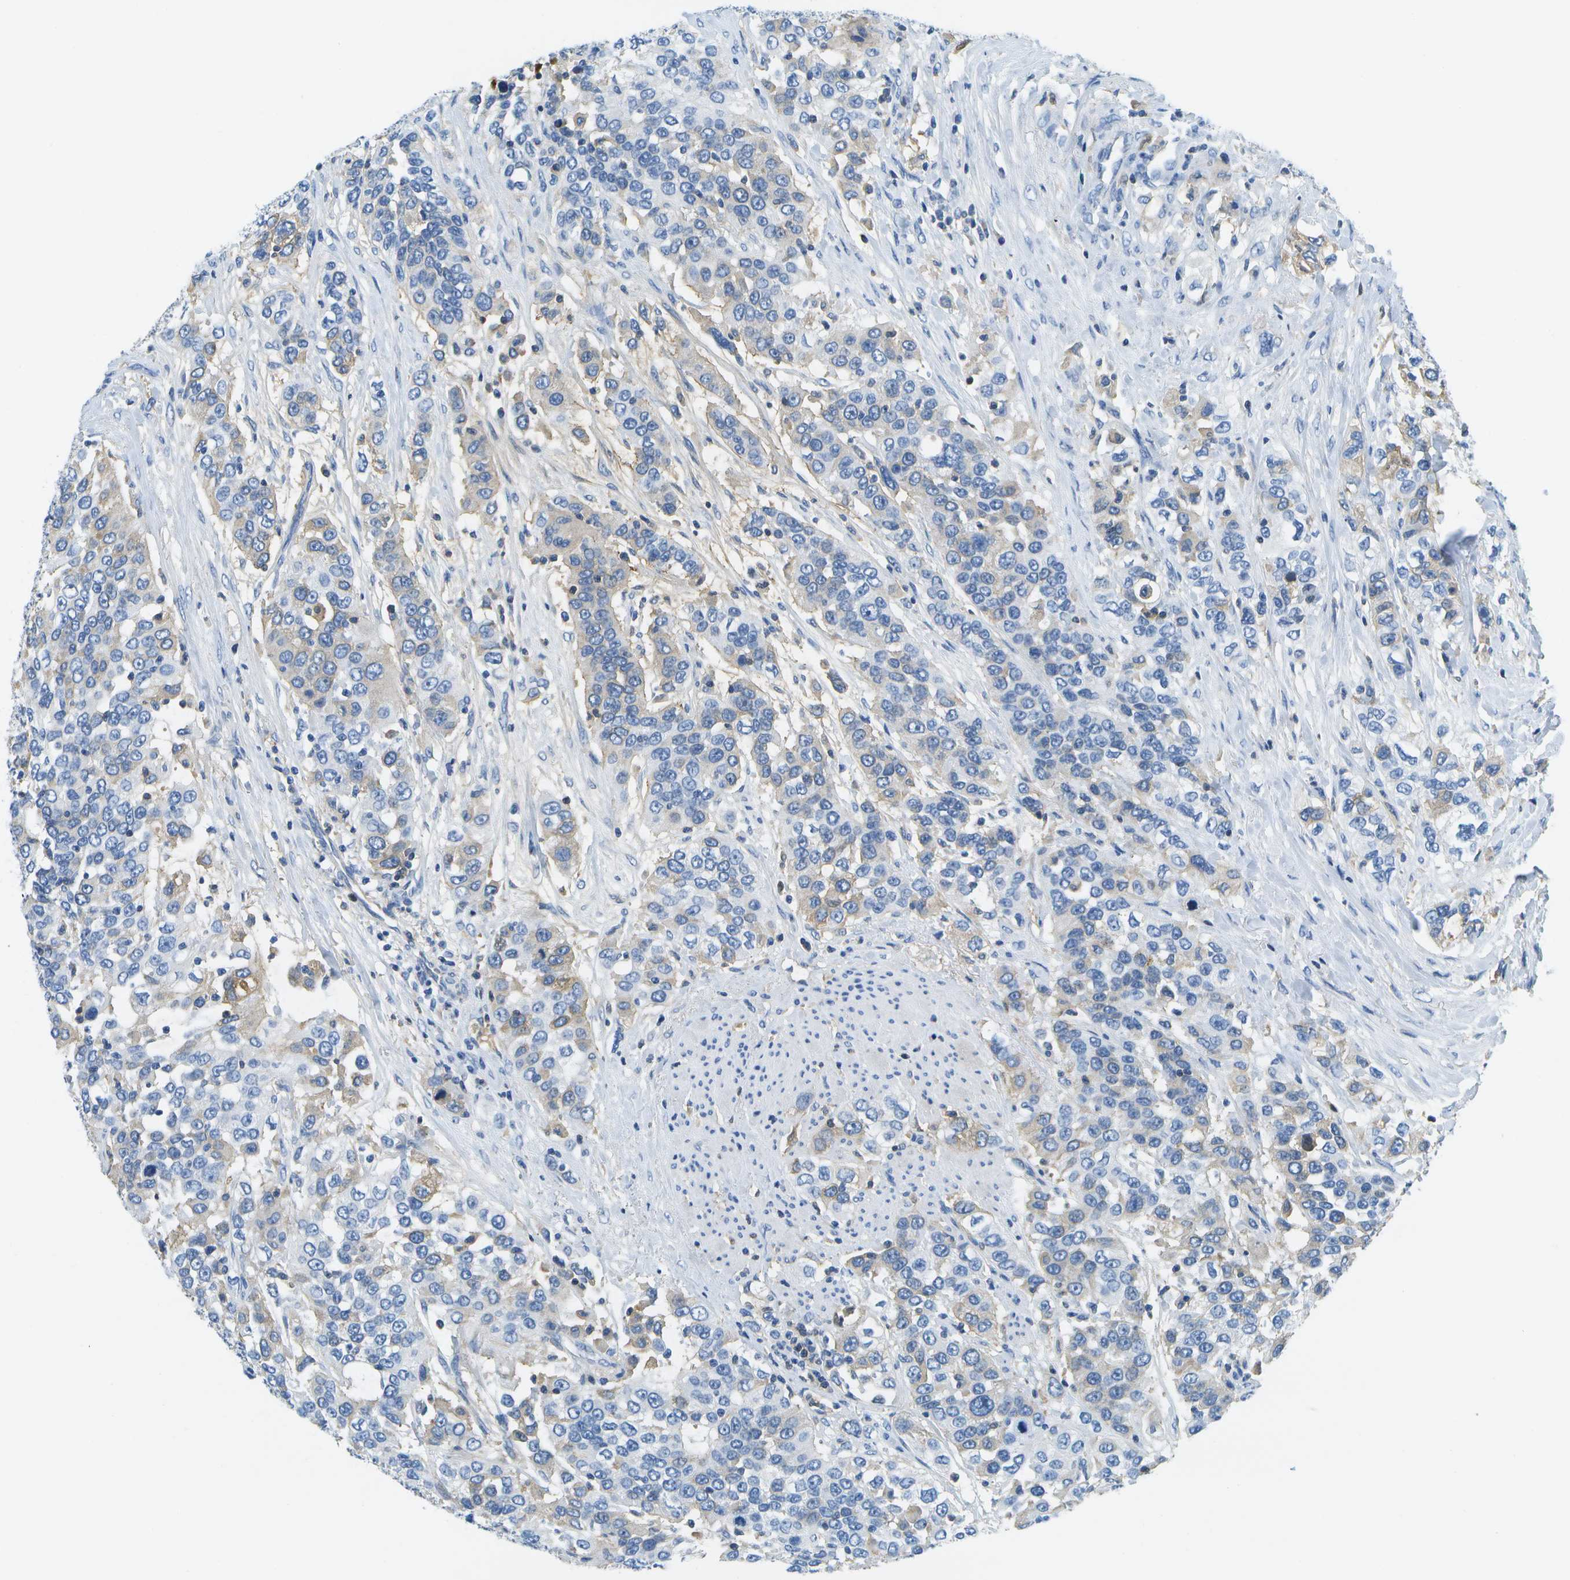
{"staining": {"intensity": "weak", "quantity": "<25%", "location": "cytoplasmic/membranous"}, "tissue": "urothelial cancer", "cell_type": "Tumor cells", "image_type": "cancer", "snomed": [{"axis": "morphology", "description": "Urothelial carcinoma, High grade"}, {"axis": "topography", "description": "Urinary bladder"}], "caption": "Tumor cells are negative for protein expression in human urothelial carcinoma (high-grade).", "gene": "SERPINA1", "patient": {"sex": "female", "age": 80}}